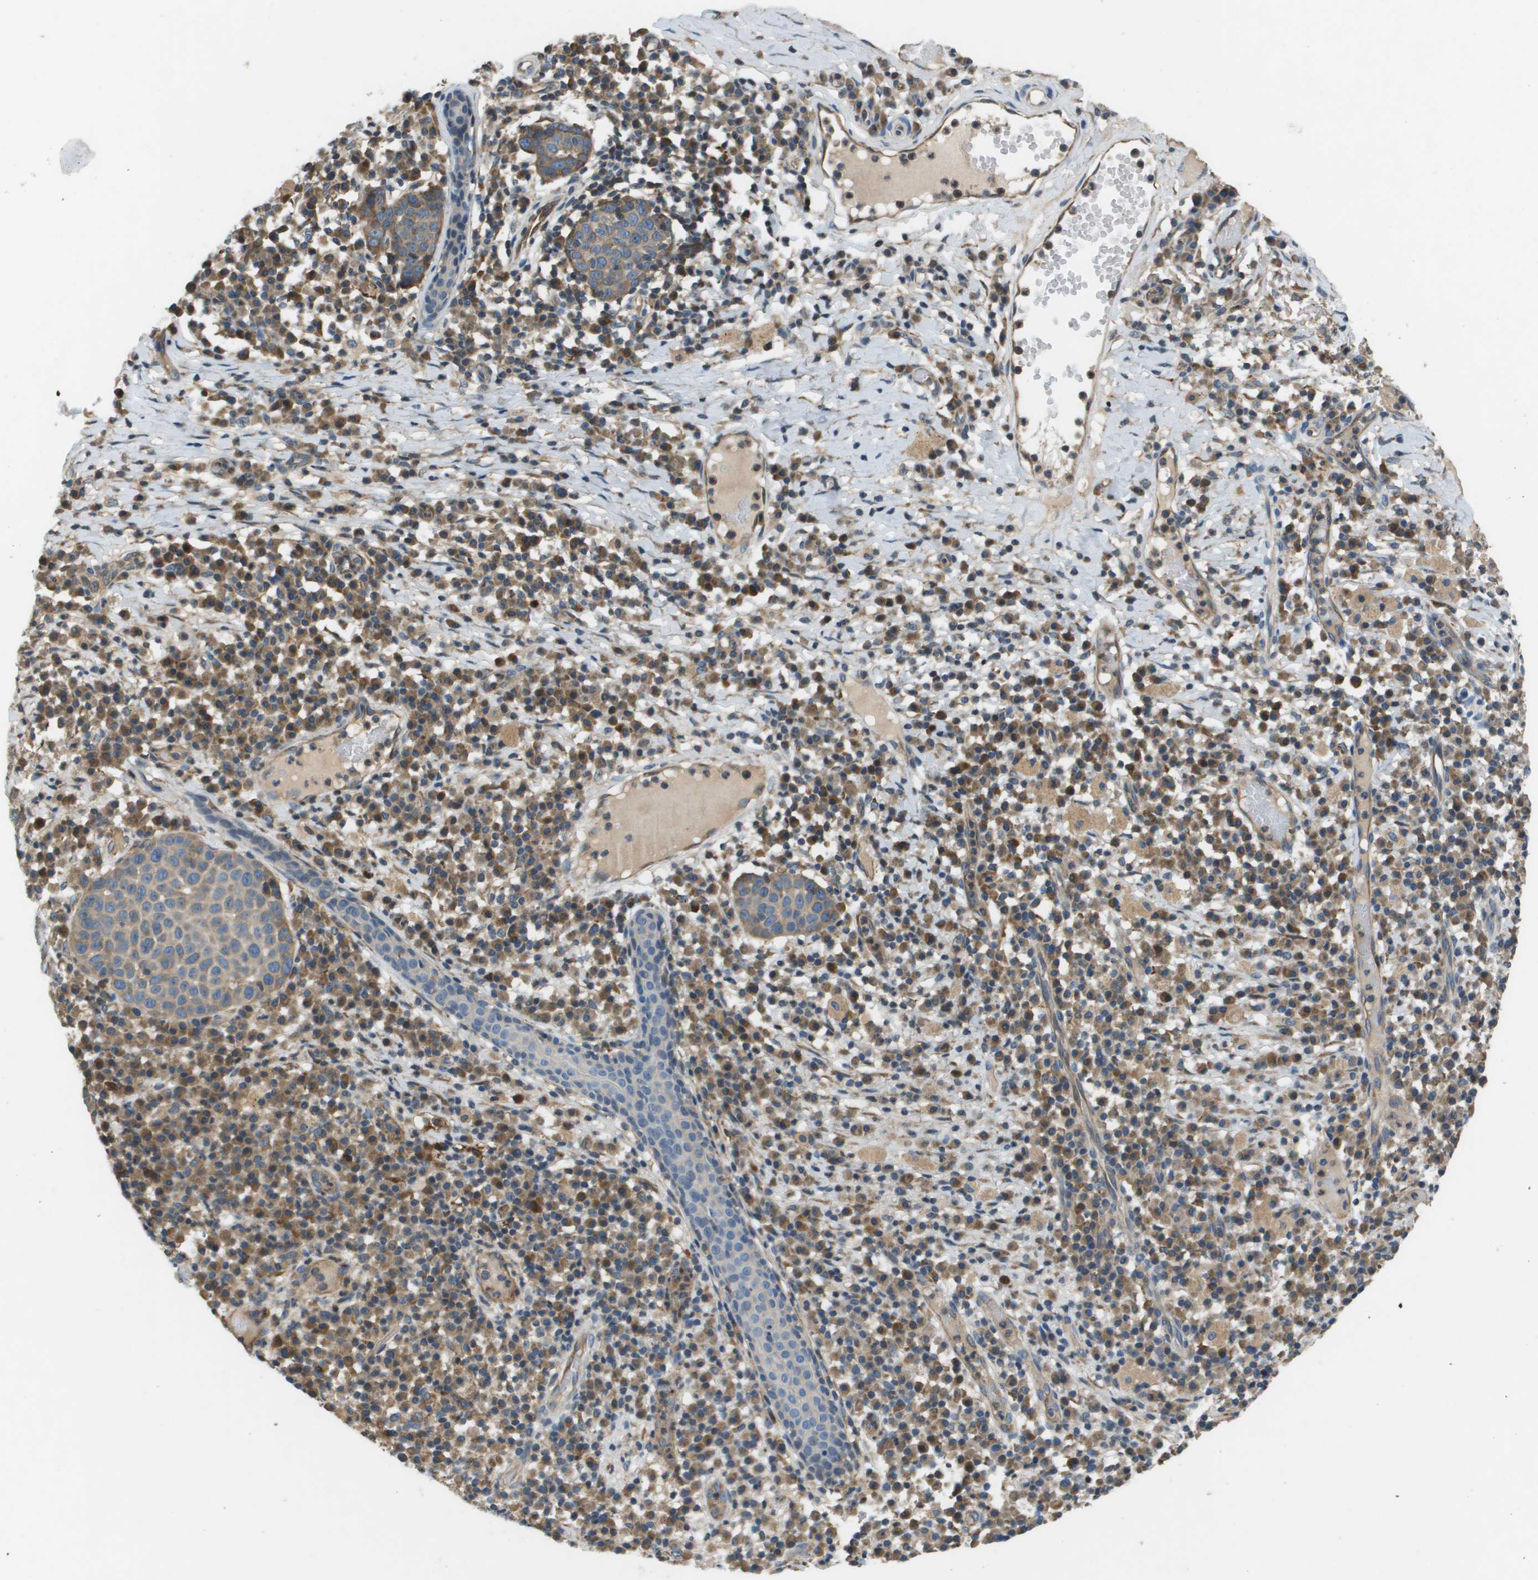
{"staining": {"intensity": "weak", "quantity": "<25%", "location": "cytoplasmic/membranous"}, "tissue": "skin cancer", "cell_type": "Tumor cells", "image_type": "cancer", "snomed": [{"axis": "morphology", "description": "Squamous cell carcinoma in situ, NOS"}, {"axis": "morphology", "description": "Squamous cell carcinoma, NOS"}, {"axis": "topography", "description": "Skin"}], "caption": "High power microscopy micrograph of an immunohistochemistry photomicrograph of skin squamous cell carcinoma, revealing no significant positivity in tumor cells.", "gene": "SAMSN1", "patient": {"sex": "male", "age": 93}}